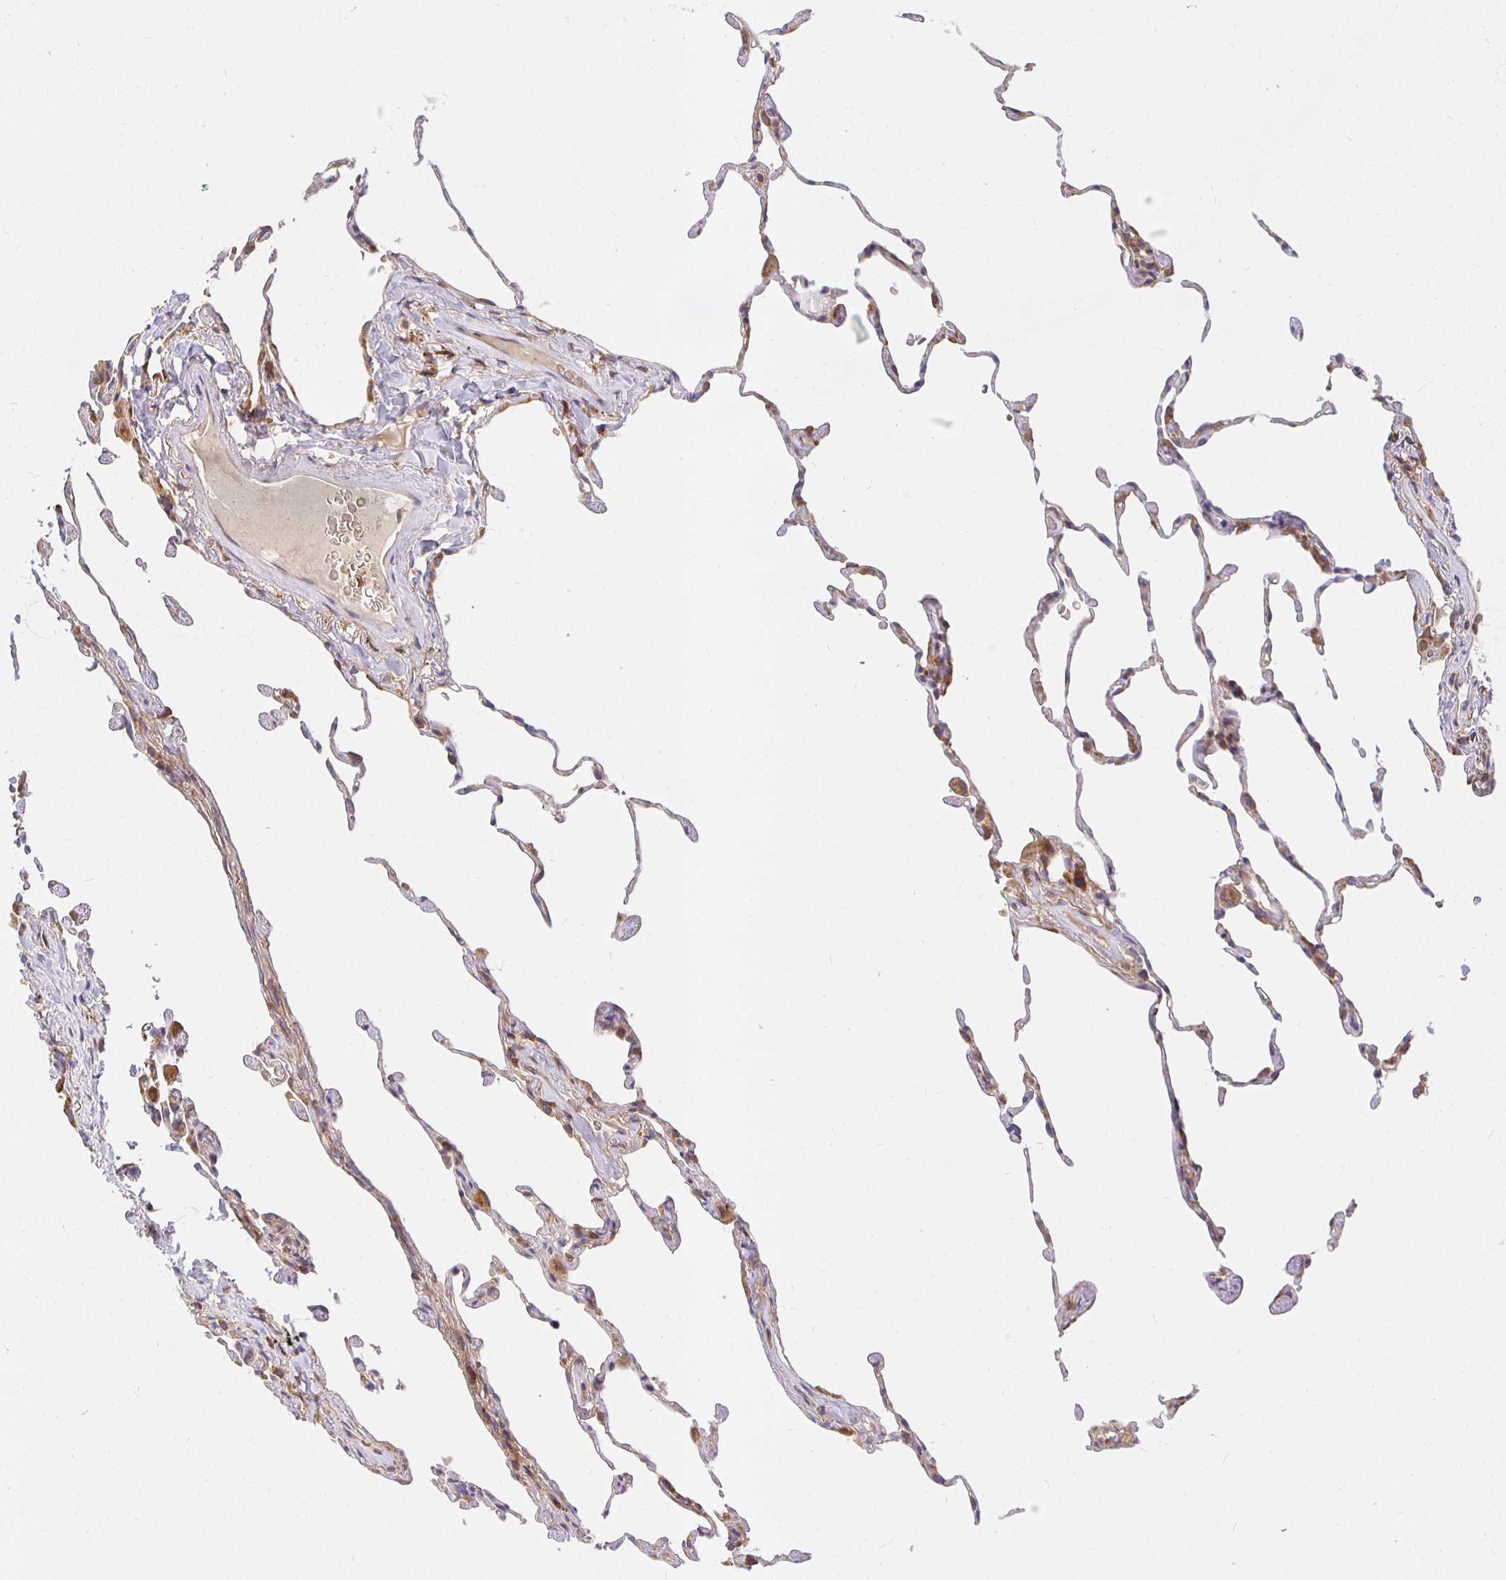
{"staining": {"intensity": "negative", "quantity": "none", "location": "none"}, "tissue": "lung", "cell_type": "Alveolar cells", "image_type": "normal", "snomed": [{"axis": "morphology", "description": "Normal tissue, NOS"}, {"axis": "topography", "description": "Lung"}], "caption": "A histopathology image of human lung is negative for staining in alveolar cells. (Brightfield microscopy of DAB immunohistochemistry at high magnification).", "gene": "IRAK1", "patient": {"sex": "female", "age": 57}}